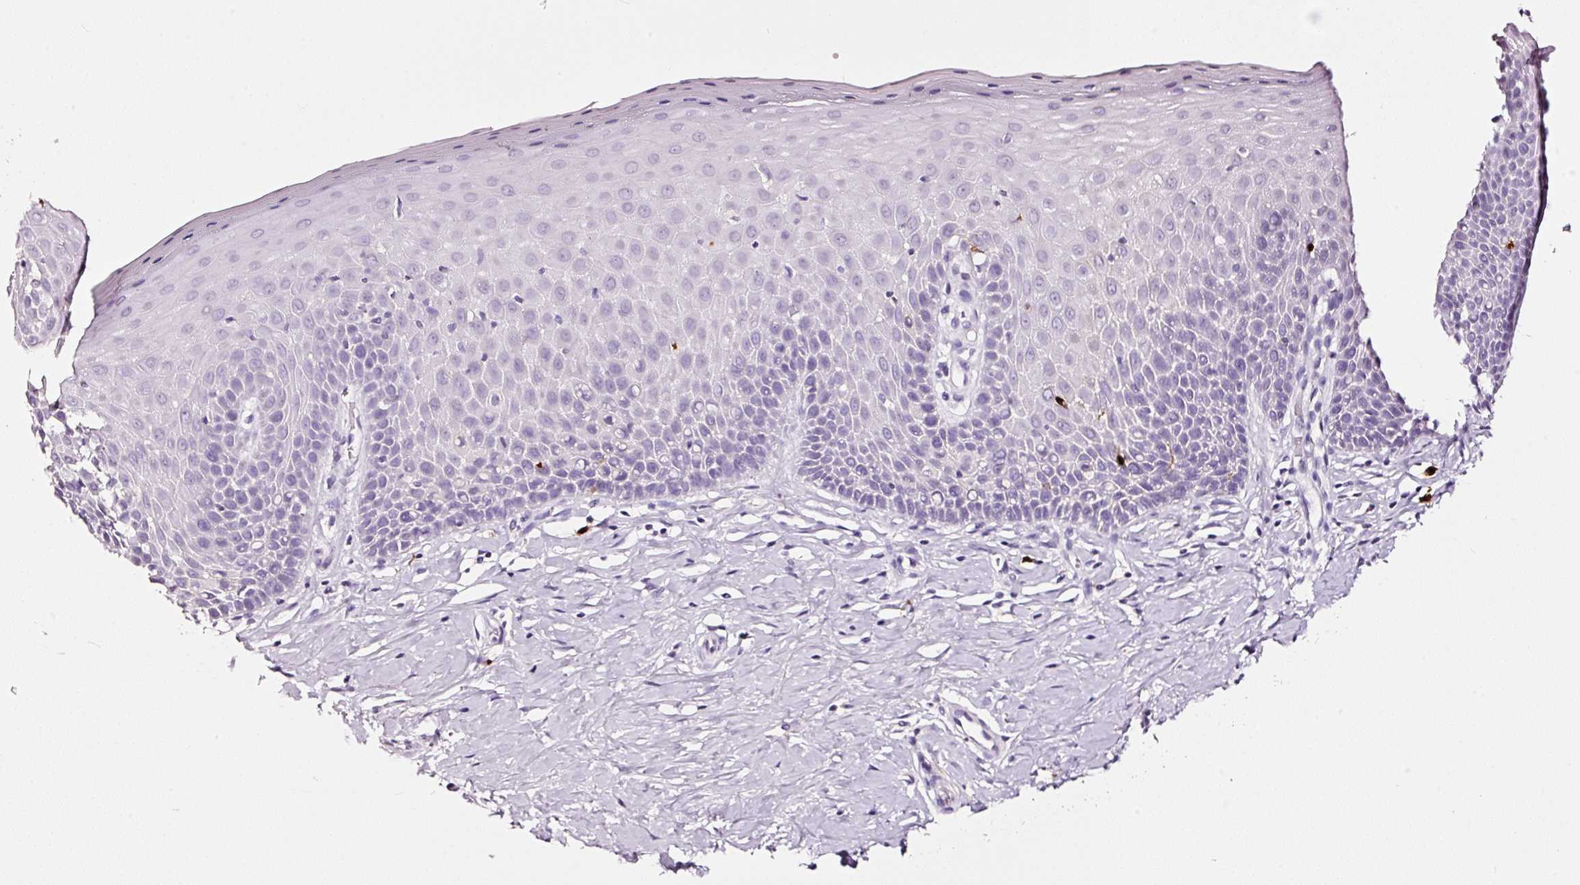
{"staining": {"intensity": "weak", "quantity": "<25%", "location": "cytoplasmic/membranous"}, "tissue": "cervix", "cell_type": "Glandular cells", "image_type": "normal", "snomed": [{"axis": "morphology", "description": "Normal tissue, NOS"}, {"axis": "topography", "description": "Cervix"}], "caption": "The IHC photomicrograph has no significant expression in glandular cells of cervix.", "gene": "LAMP3", "patient": {"sex": "female", "age": 36}}